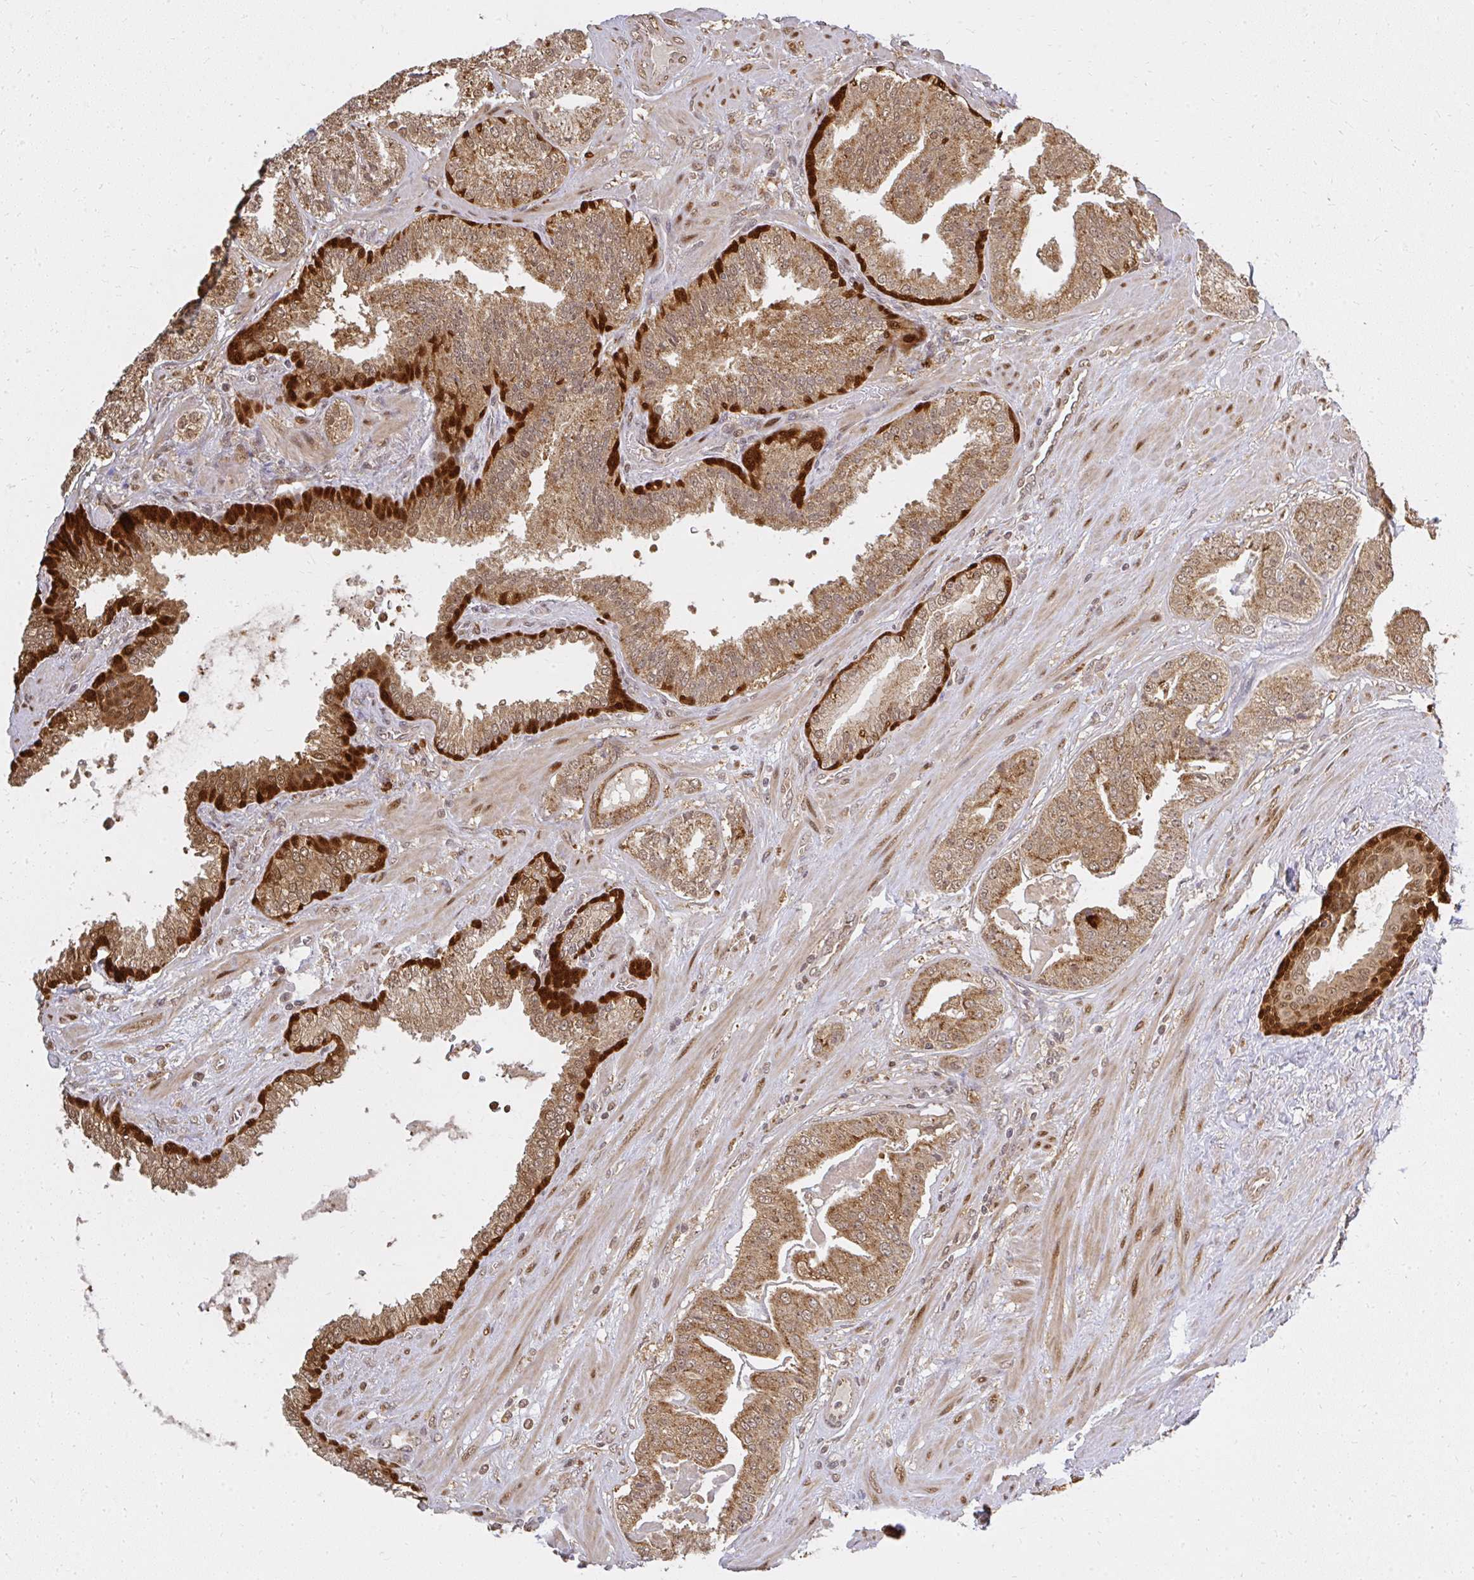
{"staining": {"intensity": "moderate", "quantity": ">75%", "location": "cytoplasmic/membranous,nuclear"}, "tissue": "prostate cancer", "cell_type": "Tumor cells", "image_type": "cancer", "snomed": [{"axis": "morphology", "description": "Adenocarcinoma, High grade"}, {"axis": "topography", "description": "Prostate"}], "caption": "A high-resolution image shows immunohistochemistry (IHC) staining of high-grade adenocarcinoma (prostate), which shows moderate cytoplasmic/membranous and nuclear staining in approximately >75% of tumor cells. The protein of interest is stained brown, and the nuclei are stained in blue (DAB IHC with brightfield microscopy, high magnification).", "gene": "LARS2", "patient": {"sex": "male", "age": 63}}